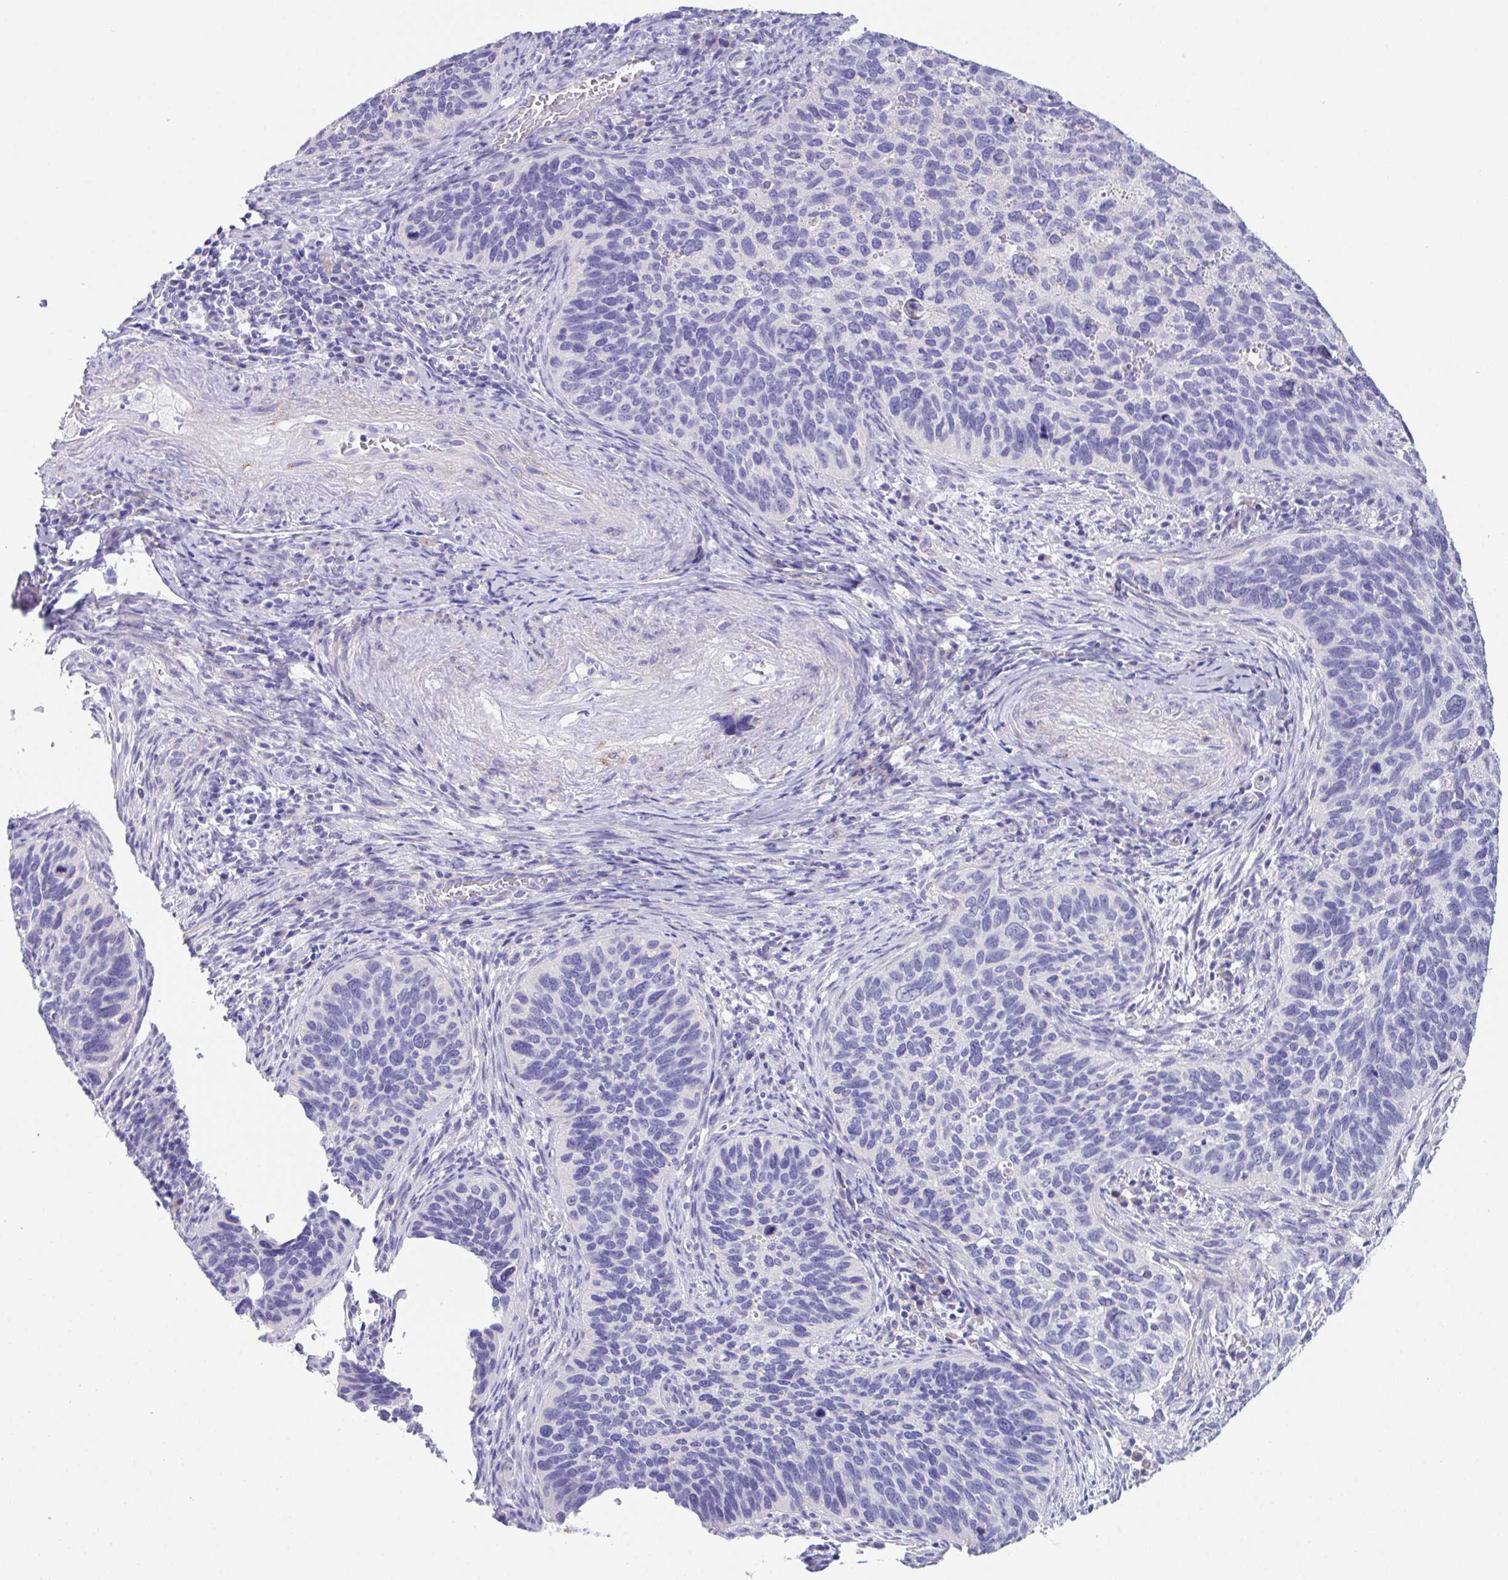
{"staining": {"intensity": "negative", "quantity": "none", "location": "none"}, "tissue": "cervical cancer", "cell_type": "Tumor cells", "image_type": "cancer", "snomed": [{"axis": "morphology", "description": "Squamous cell carcinoma, NOS"}, {"axis": "topography", "description": "Cervix"}], "caption": "Cervical squamous cell carcinoma stained for a protein using immunohistochemistry exhibits no expression tumor cells.", "gene": "TMEM106B", "patient": {"sex": "female", "age": 51}}